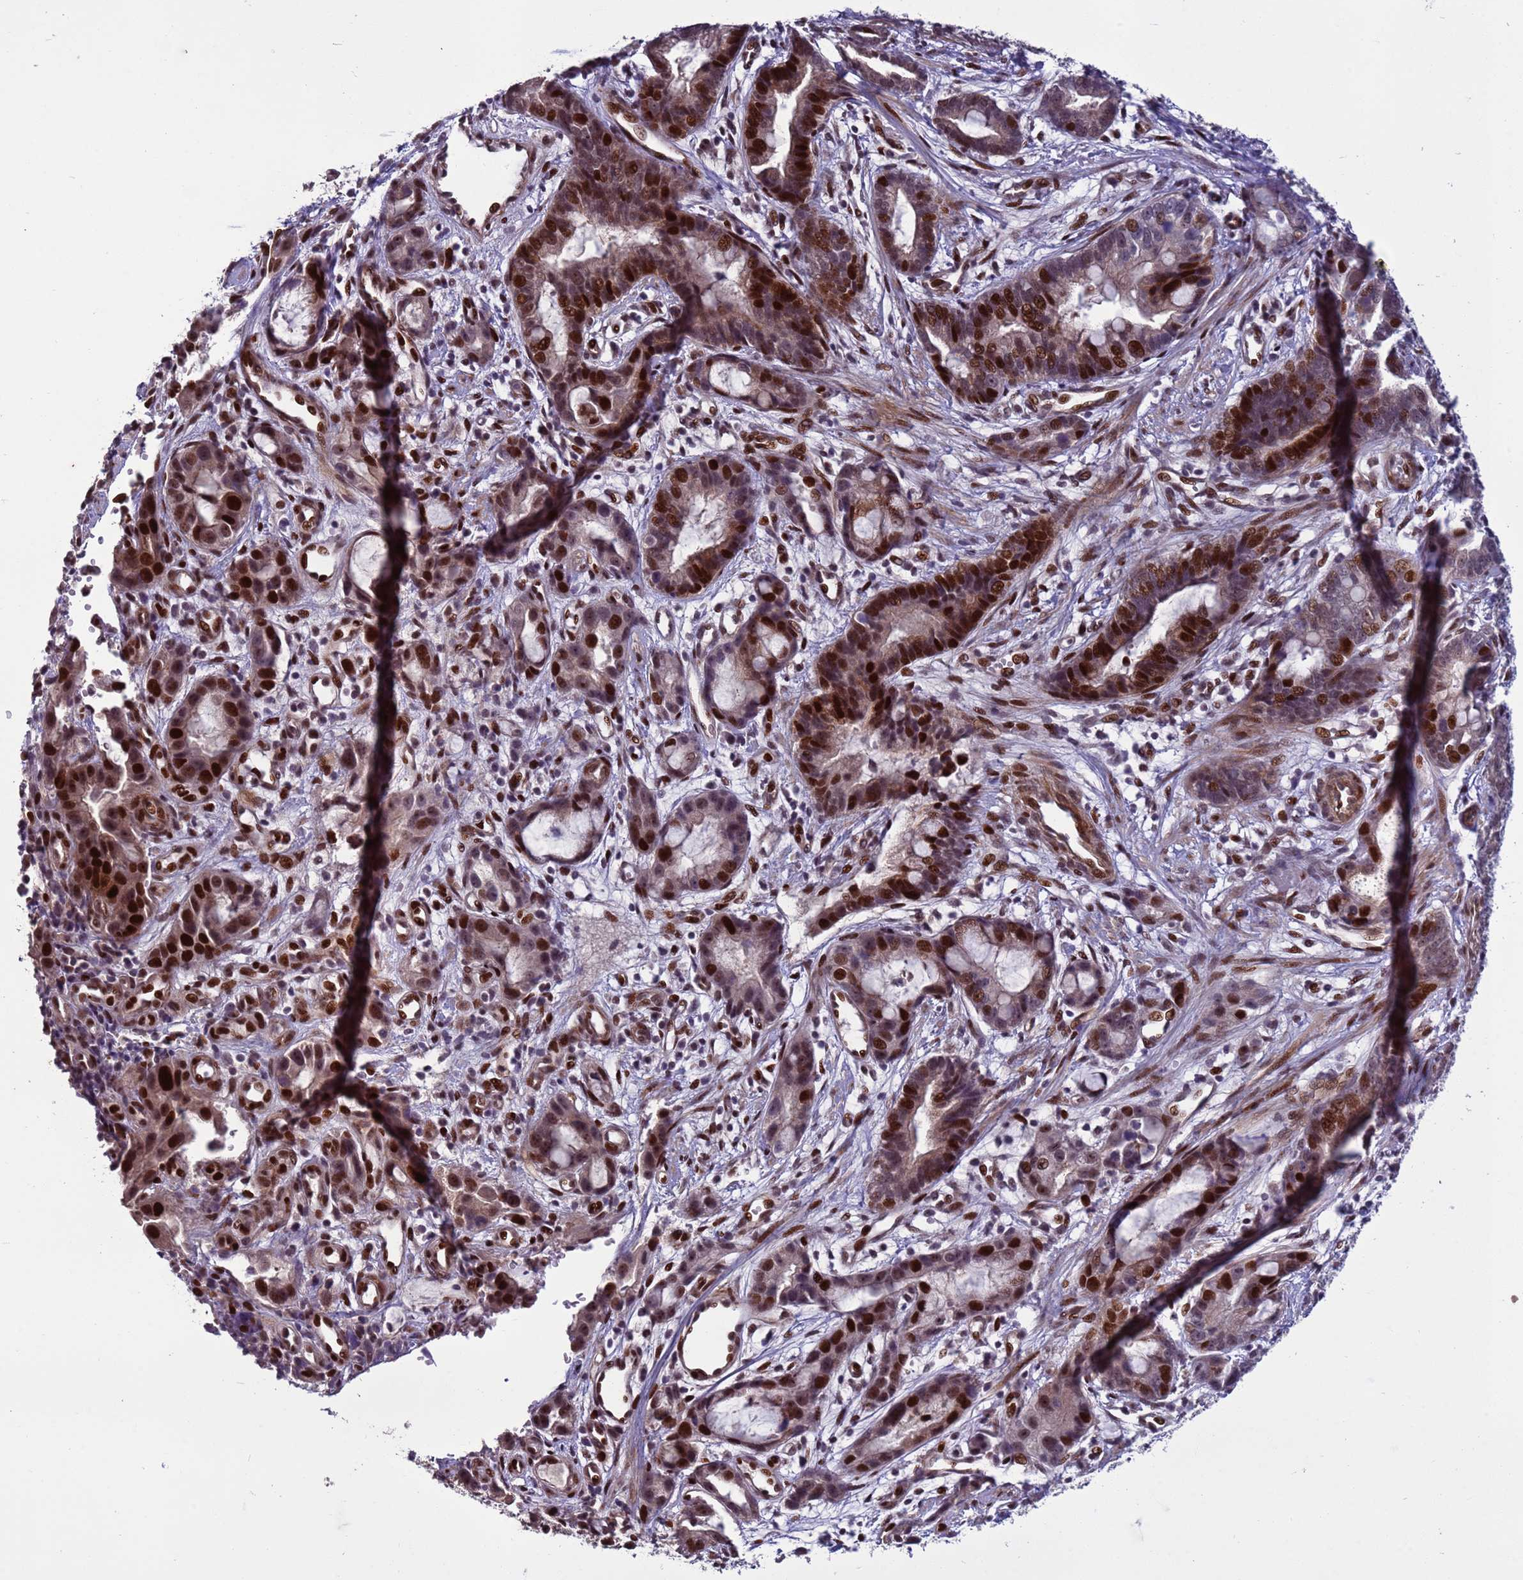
{"staining": {"intensity": "moderate", "quantity": ">75%", "location": "nuclear"}, "tissue": "stomach cancer", "cell_type": "Tumor cells", "image_type": "cancer", "snomed": [{"axis": "morphology", "description": "Adenocarcinoma, NOS"}, {"axis": "topography", "description": "Stomach"}], "caption": "Stomach cancer (adenocarcinoma) tissue shows moderate nuclear positivity in approximately >75% of tumor cells The staining is performed using DAB brown chromogen to label protein expression. The nuclei are counter-stained blue using hematoxylin.", "gene": "SHC3", "patient": {"sex": "male", "age": 55}}